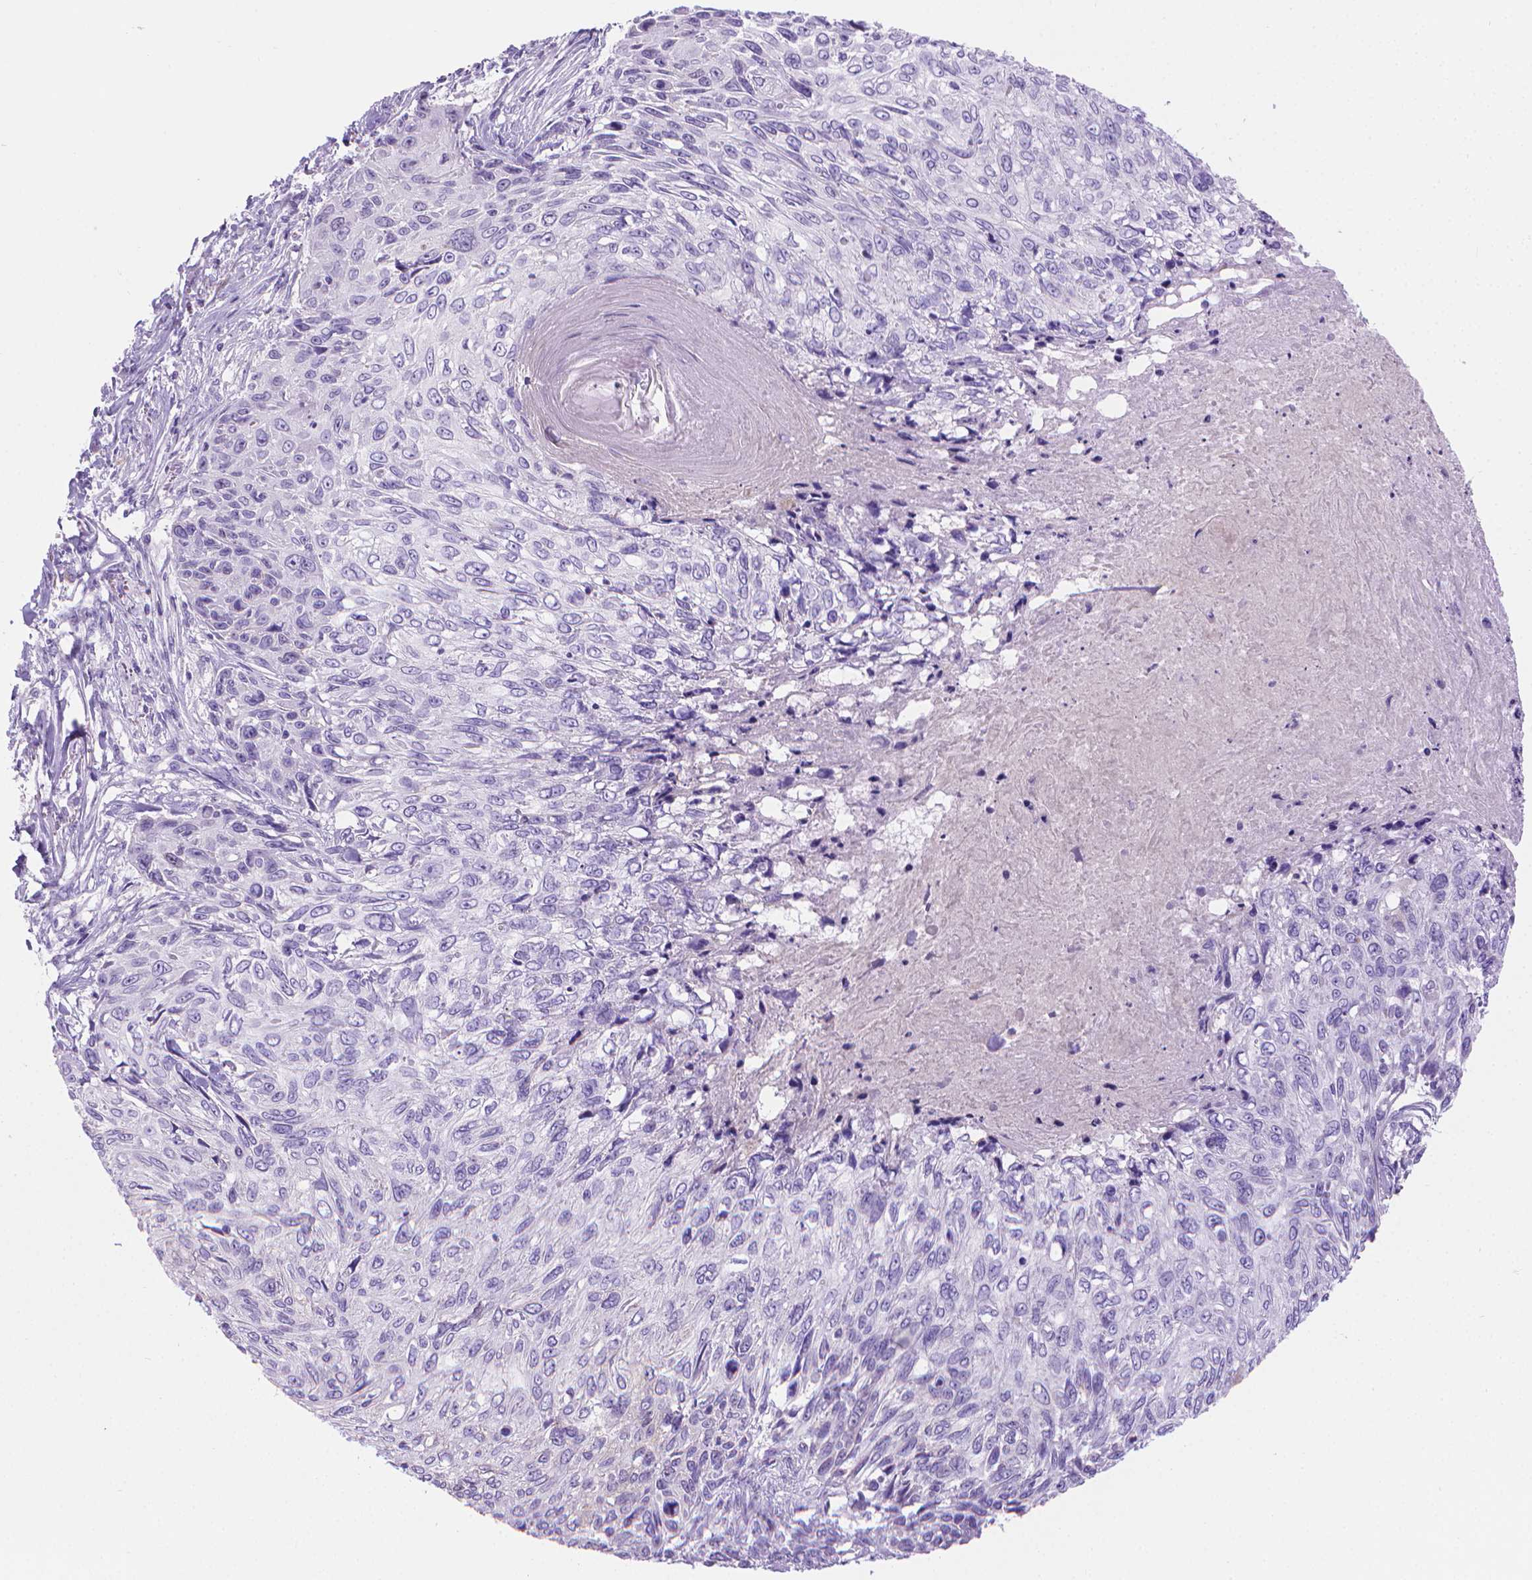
{"staining": {"intensity": "negative", "quantity": "none", "location": "none"}, "tissue": "skin cancer", "cell_type": "Tumor cells", "image_type": "cancer", "snomed": [{"axis": "morphology", "description": "Squamous cell carcinoma, NOS"}, {"axis": "topography", "description": "Skin"}], "caption": "Immunohistochemical staining of skin squamous cell carcinoma shows no significant positivity in tumor cells.", "gene": "SPAG6", "patient": {"sex": "male", "age": 92}}